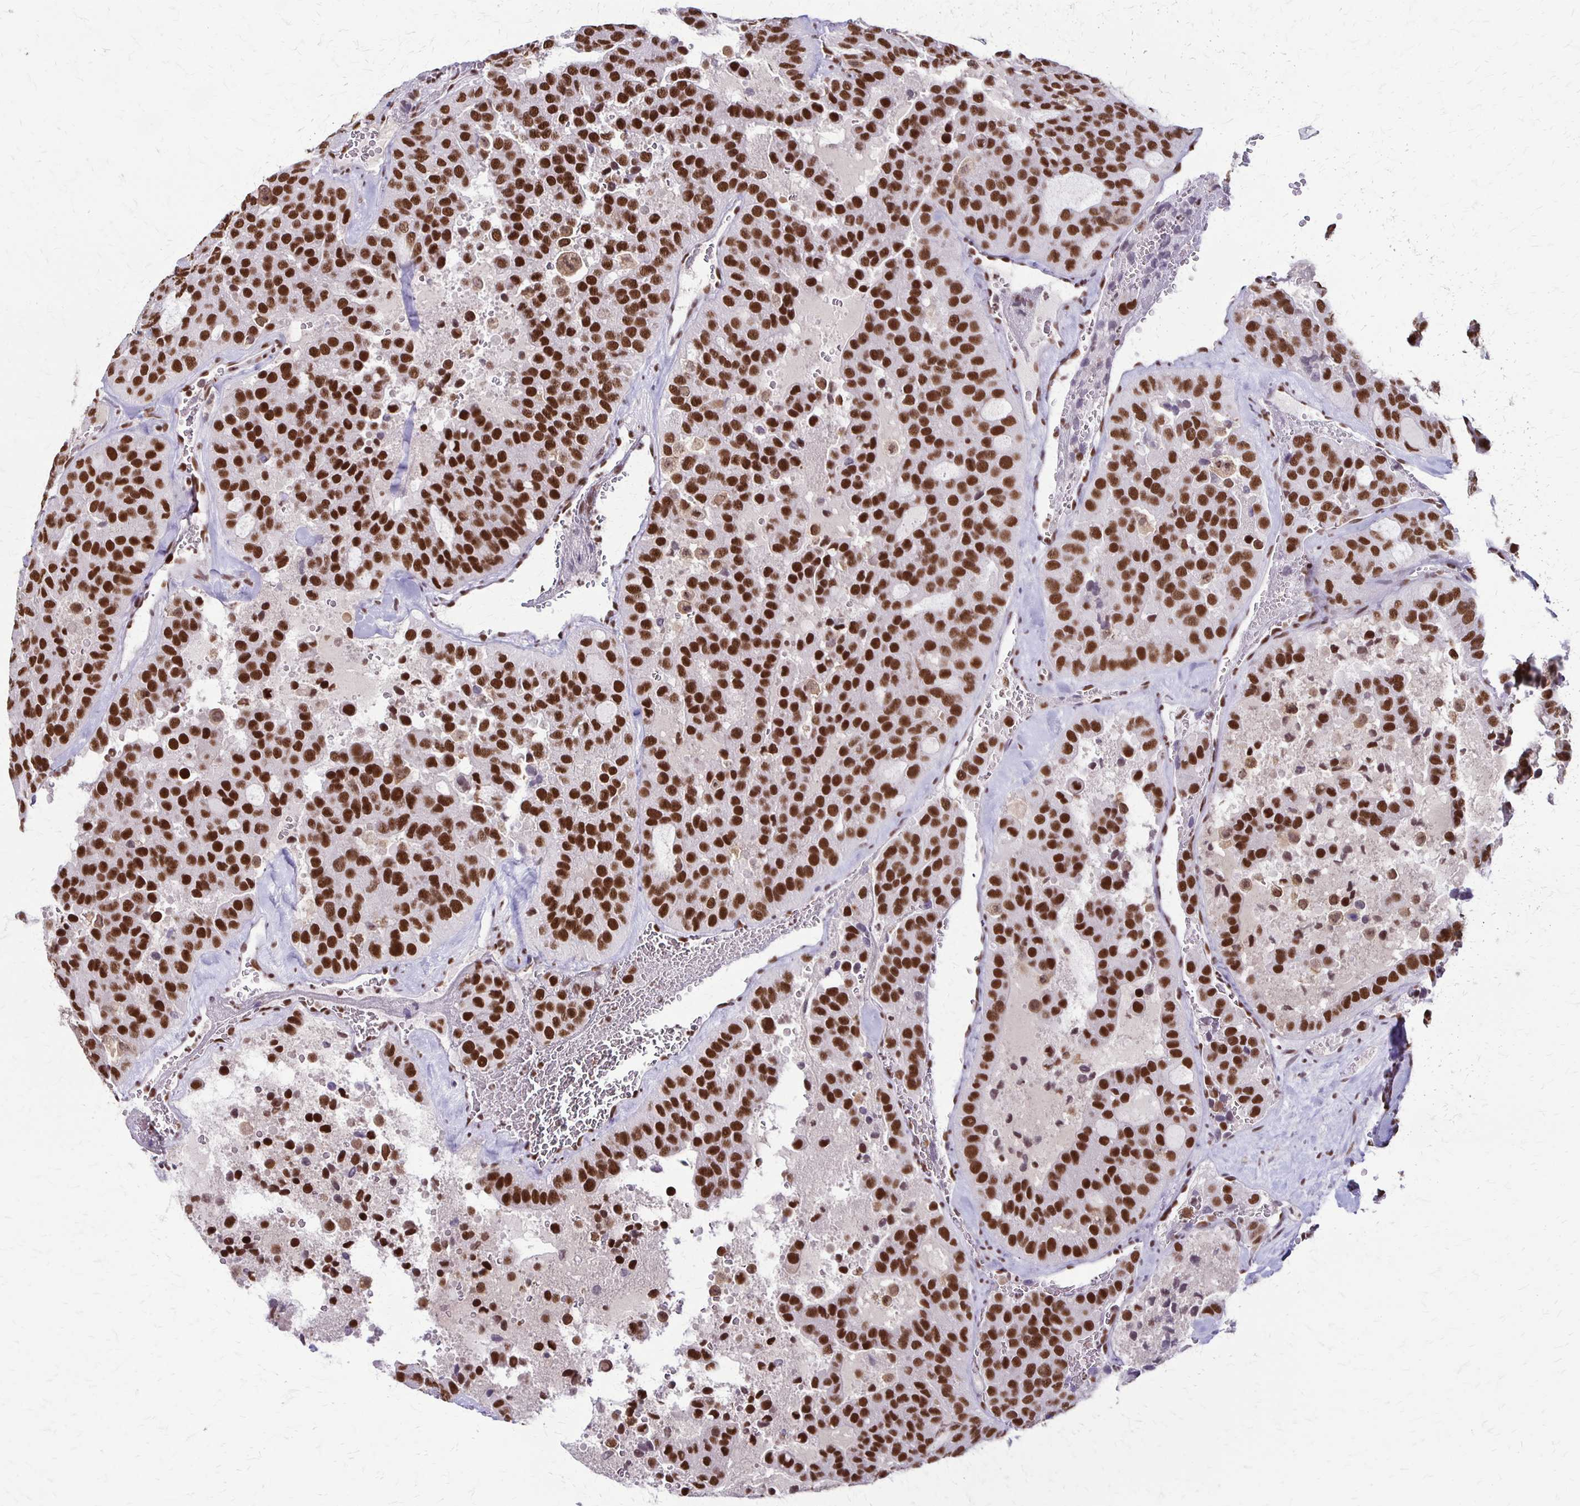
{"staining": {"intensity": "strong", "quantity": ">75%", "location": "nuclear"}, "tissue": "thyroid cancer", "cell_type": "Tumor cells", "image_type": "cancer", "snomed": [{"axis": "morphology", "description": "Follicular adenoma carcinoma, NOS"}, {"axis": "topography", "description": "Thyroid gland"}], "caption": "Strong nuclear protein expression is appreciated in about >75% of tumor cells in thyroid cancer (follicular adenoma carcinoma).", "gene": "XRCC6", "patient": {"sex": "male", "age": 75}}